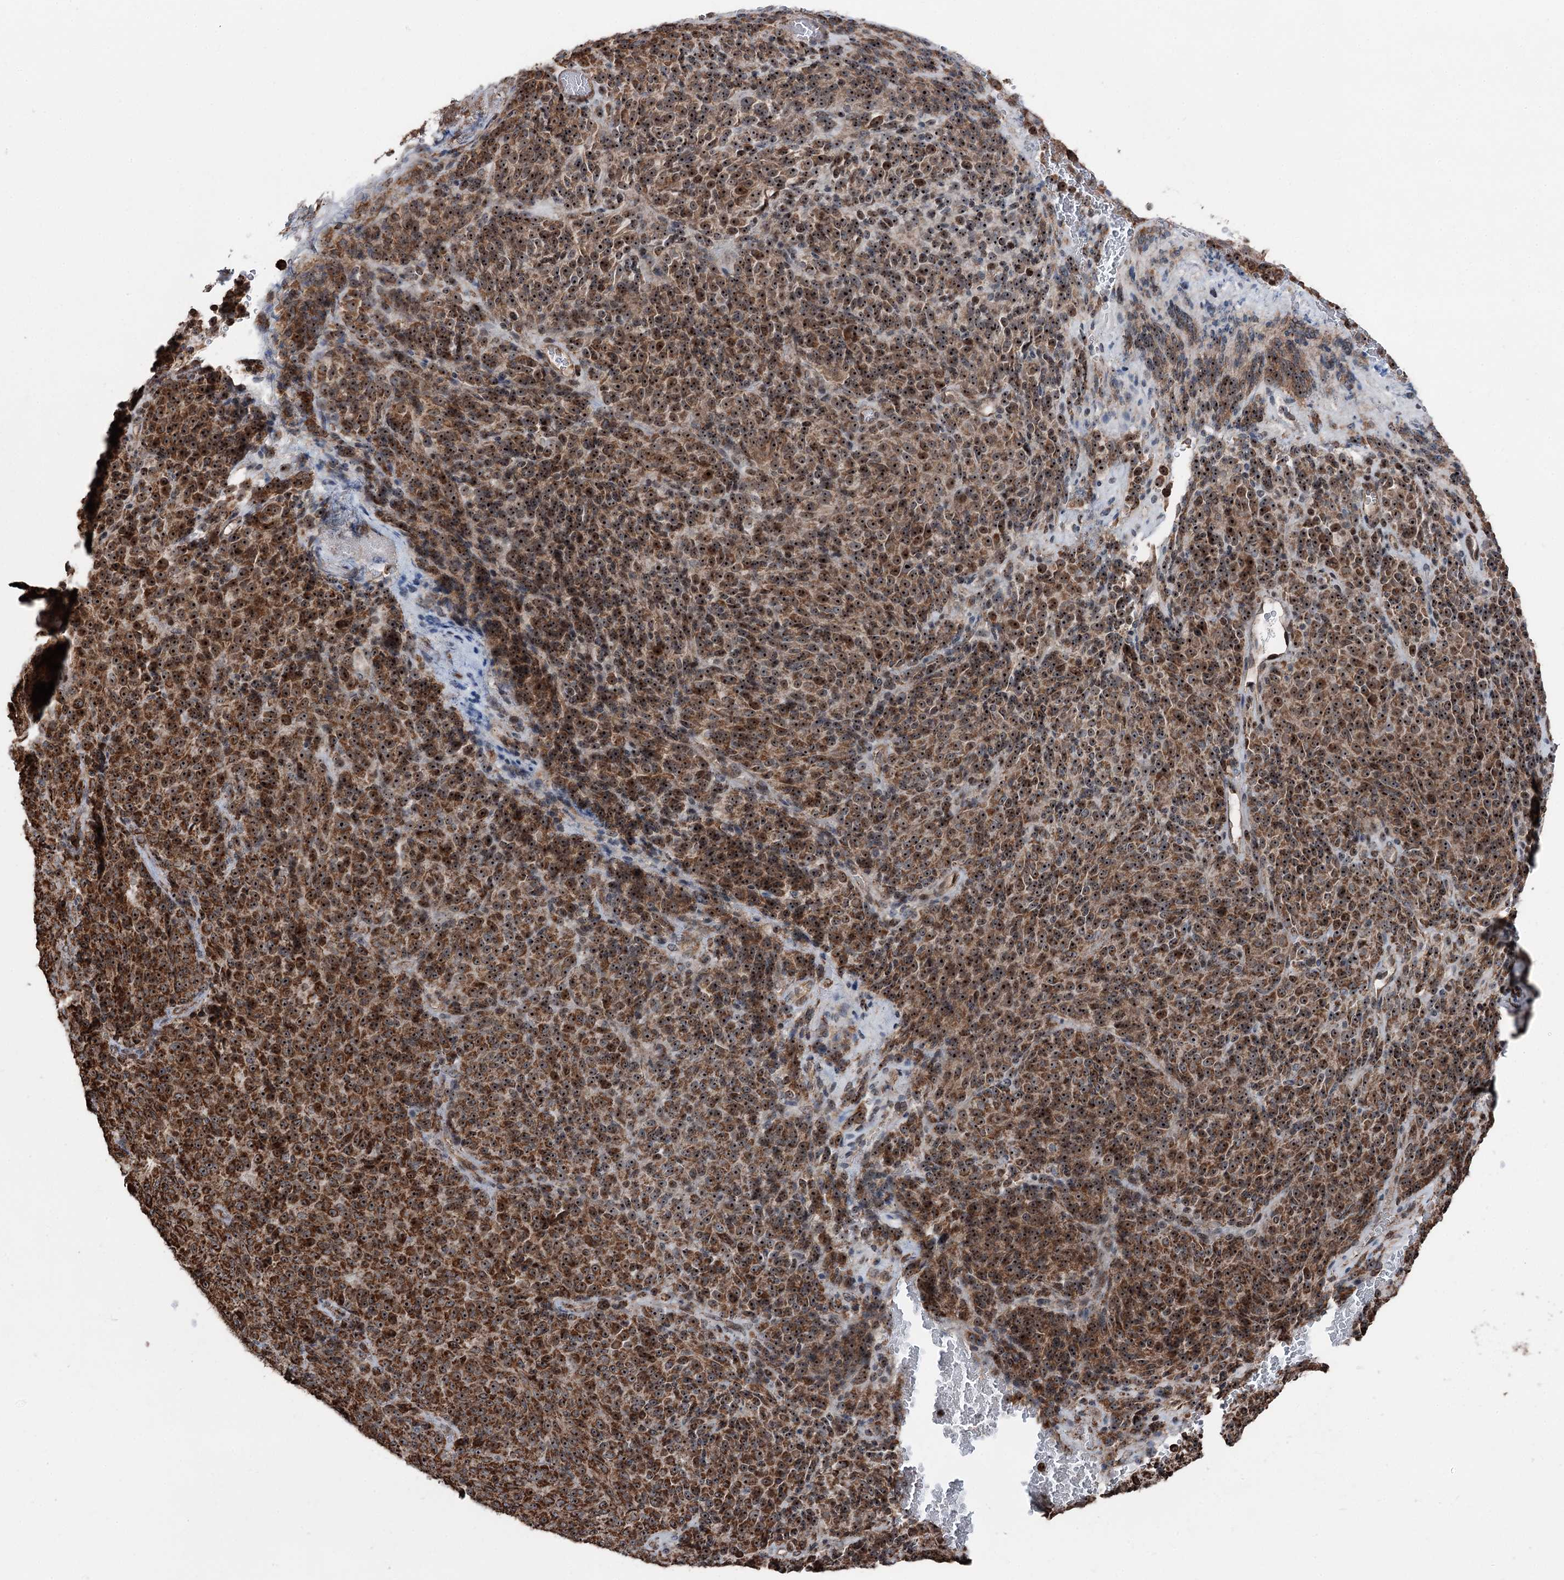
{"staining": {"intensity": "strong", "quantity": ">75%", "location": "cytoplasmic/membranous,nuclear"}, "tissue": "melanoma", "cell_type": "Tumor cells", "image_type": "cancer", "snomed": [{"axis": "morphology", "description": "Malignant melanoma, Metastatic site"}, {"axis": "topography", "description": "Brain"}], "caption": "Immunohistochemical staining of malignant melanoma (metastatic site) demonstrates strong cytoplasmic/membranous and nuclear protein staining in approximately >75% of tumor cells.", "gene": "STEEP1", "patient": {"sex": "female", "age": 56}}